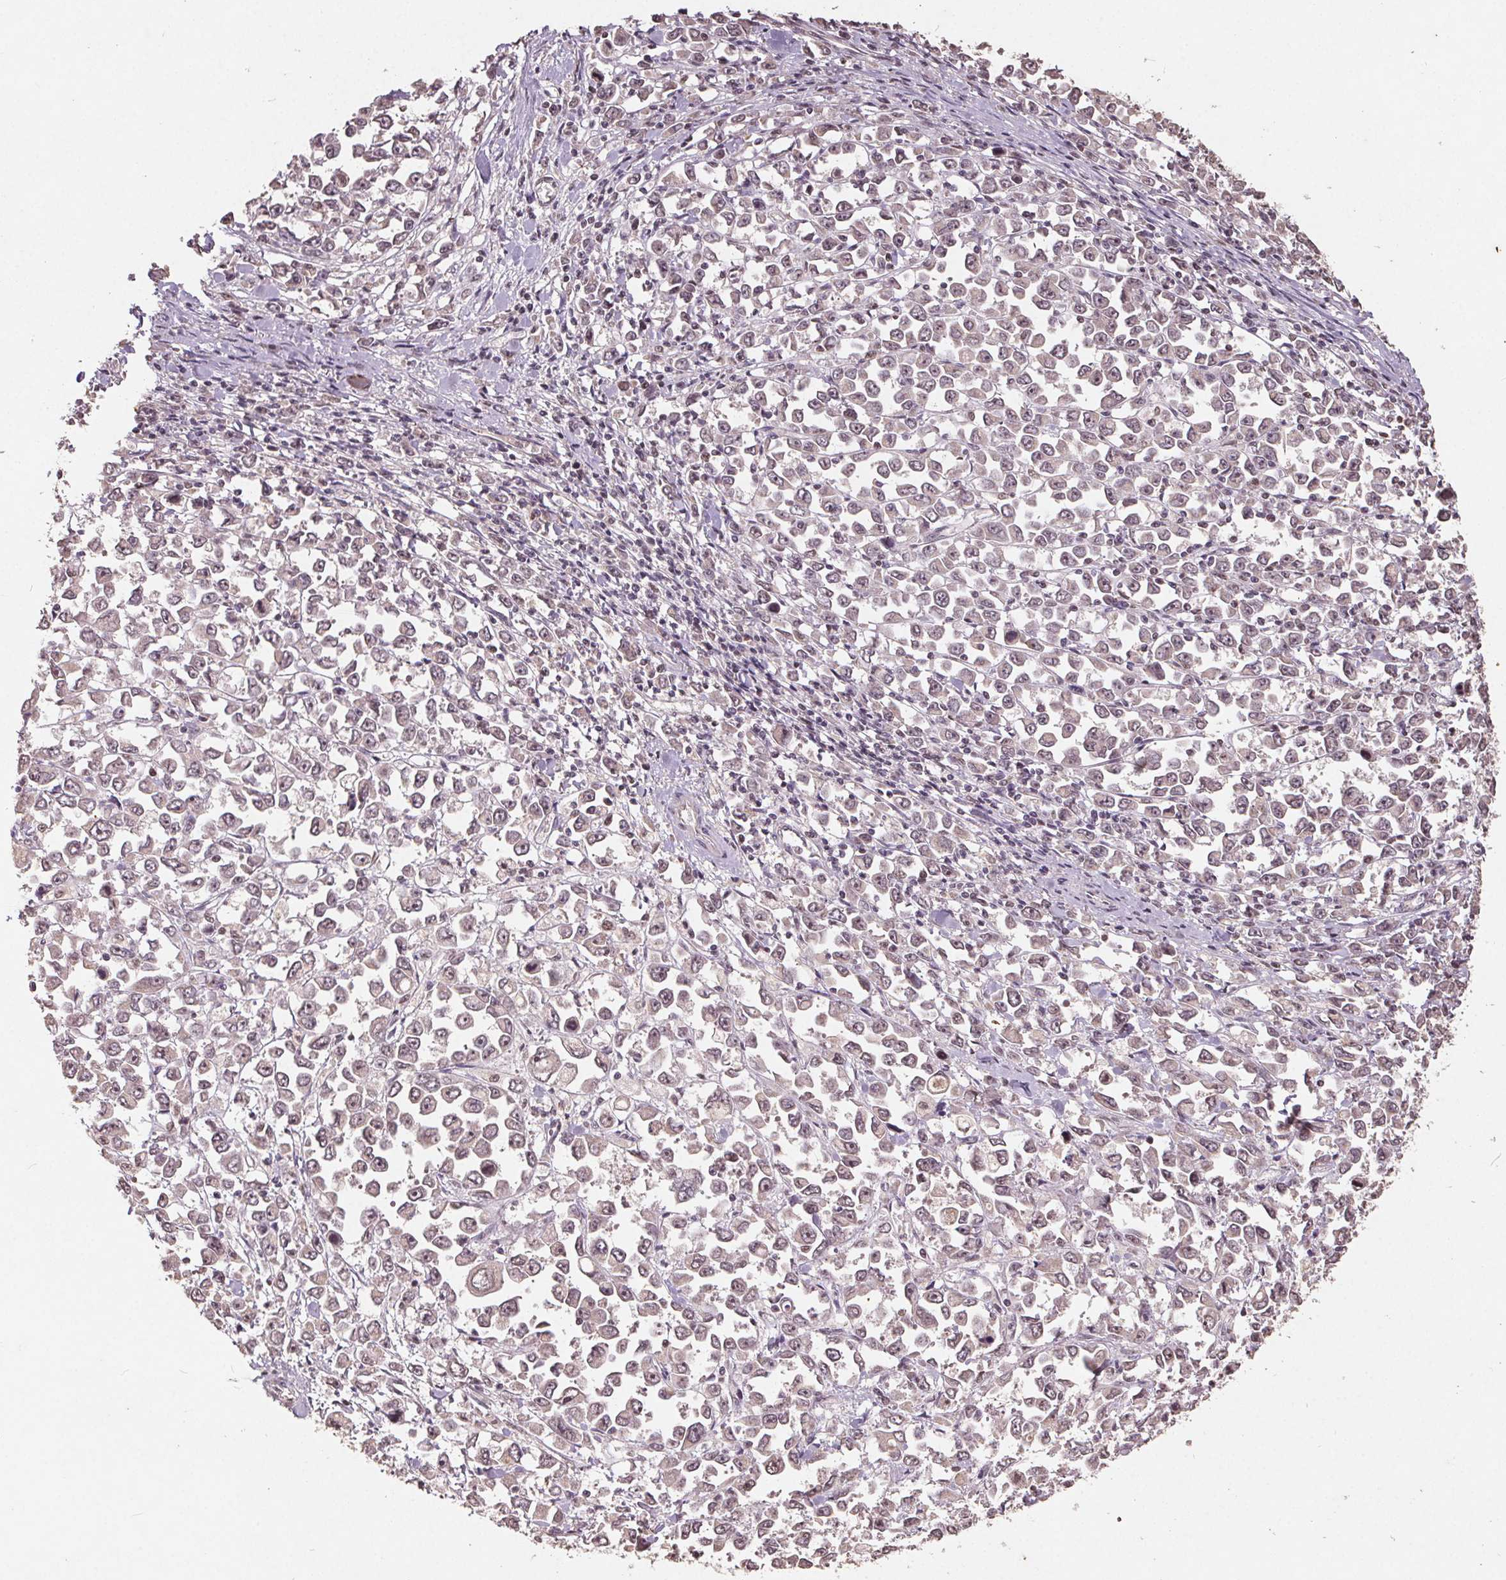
{"staining": {"intensity": "weak", "quantity": "25%-75%", "location": "cytoplasmic/membranous,nuclear"}, "tissue": "stomach cancer", "cell_type": "Tumor cells", "image_type": "cancer", "snomed": [{"axis": "morphology", "description": "Adenocarcinoma, NOS"}, {"axis": "topography", "description": "Stomach, upper"}], "caption": "Immunohistochemistry (IHC) photomicrograph of neoplastic tissue: stomach adenocarcinoma stained using immunohistochemistry (IHC) displays low levels of weak protein expression localized specifically in the cytoplasmic/membranous and nuclear of tumor cells, appearing as a cytoplasmic/membranous and nuclear brown color.", "gene": "DNMT3B", "patient": {"sex": "male", "age": 70}}